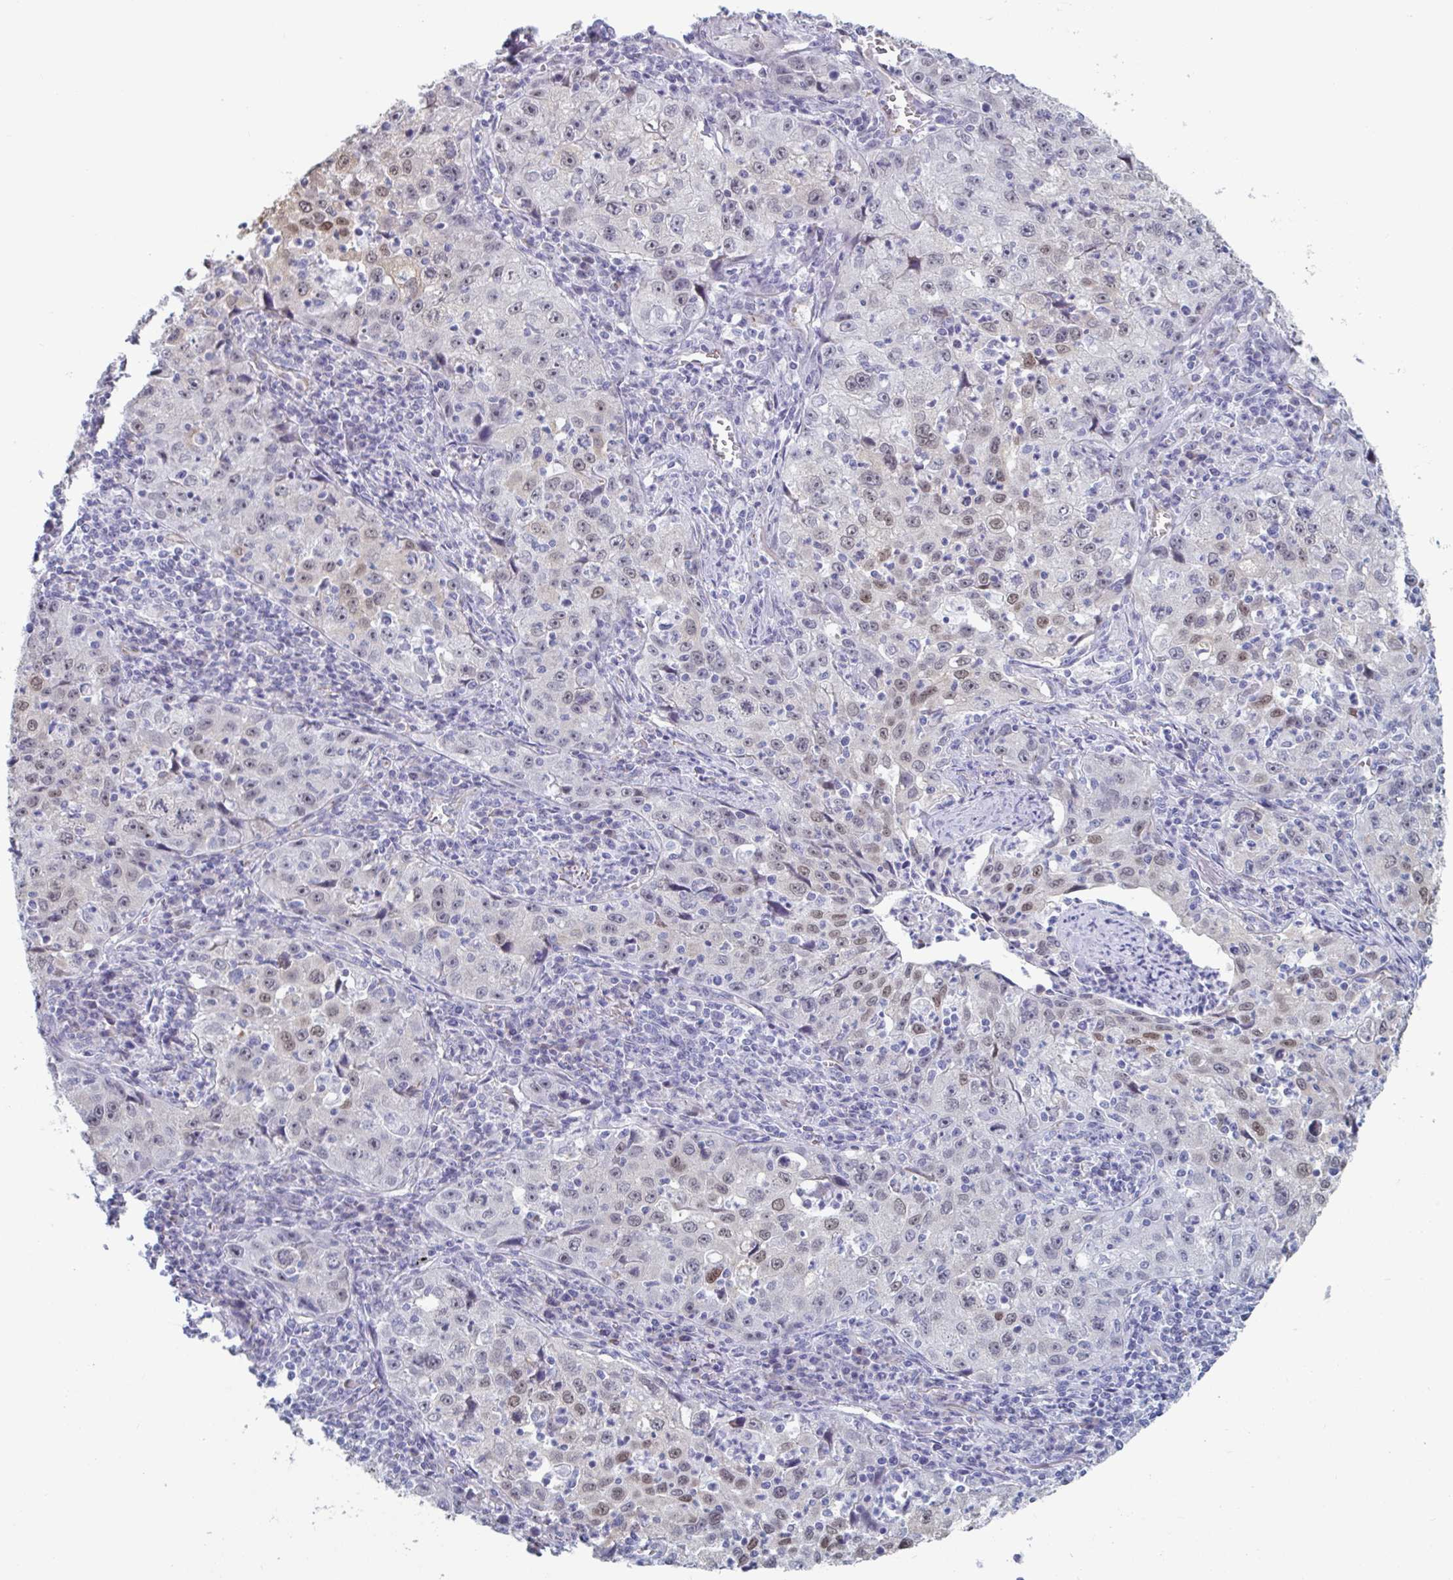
{"staining": {"intensity": "weak", "quantity": "<25%", "location": "nuclear"}, "tissue": "lung cancer", "cell_type": "Tumor cells", "image_type": "cancer", "snomed": [{"axis": "morphology", "description": "Squamous cell carcinoma, NOS"}, {"axis": "topography", "description": "Lung"}], "caption": "Tumor cells show no significant expression in lung squamous cell carcinoma.", "gene": "FOXA1", "patient": {"sex": "male", "age": 71}}